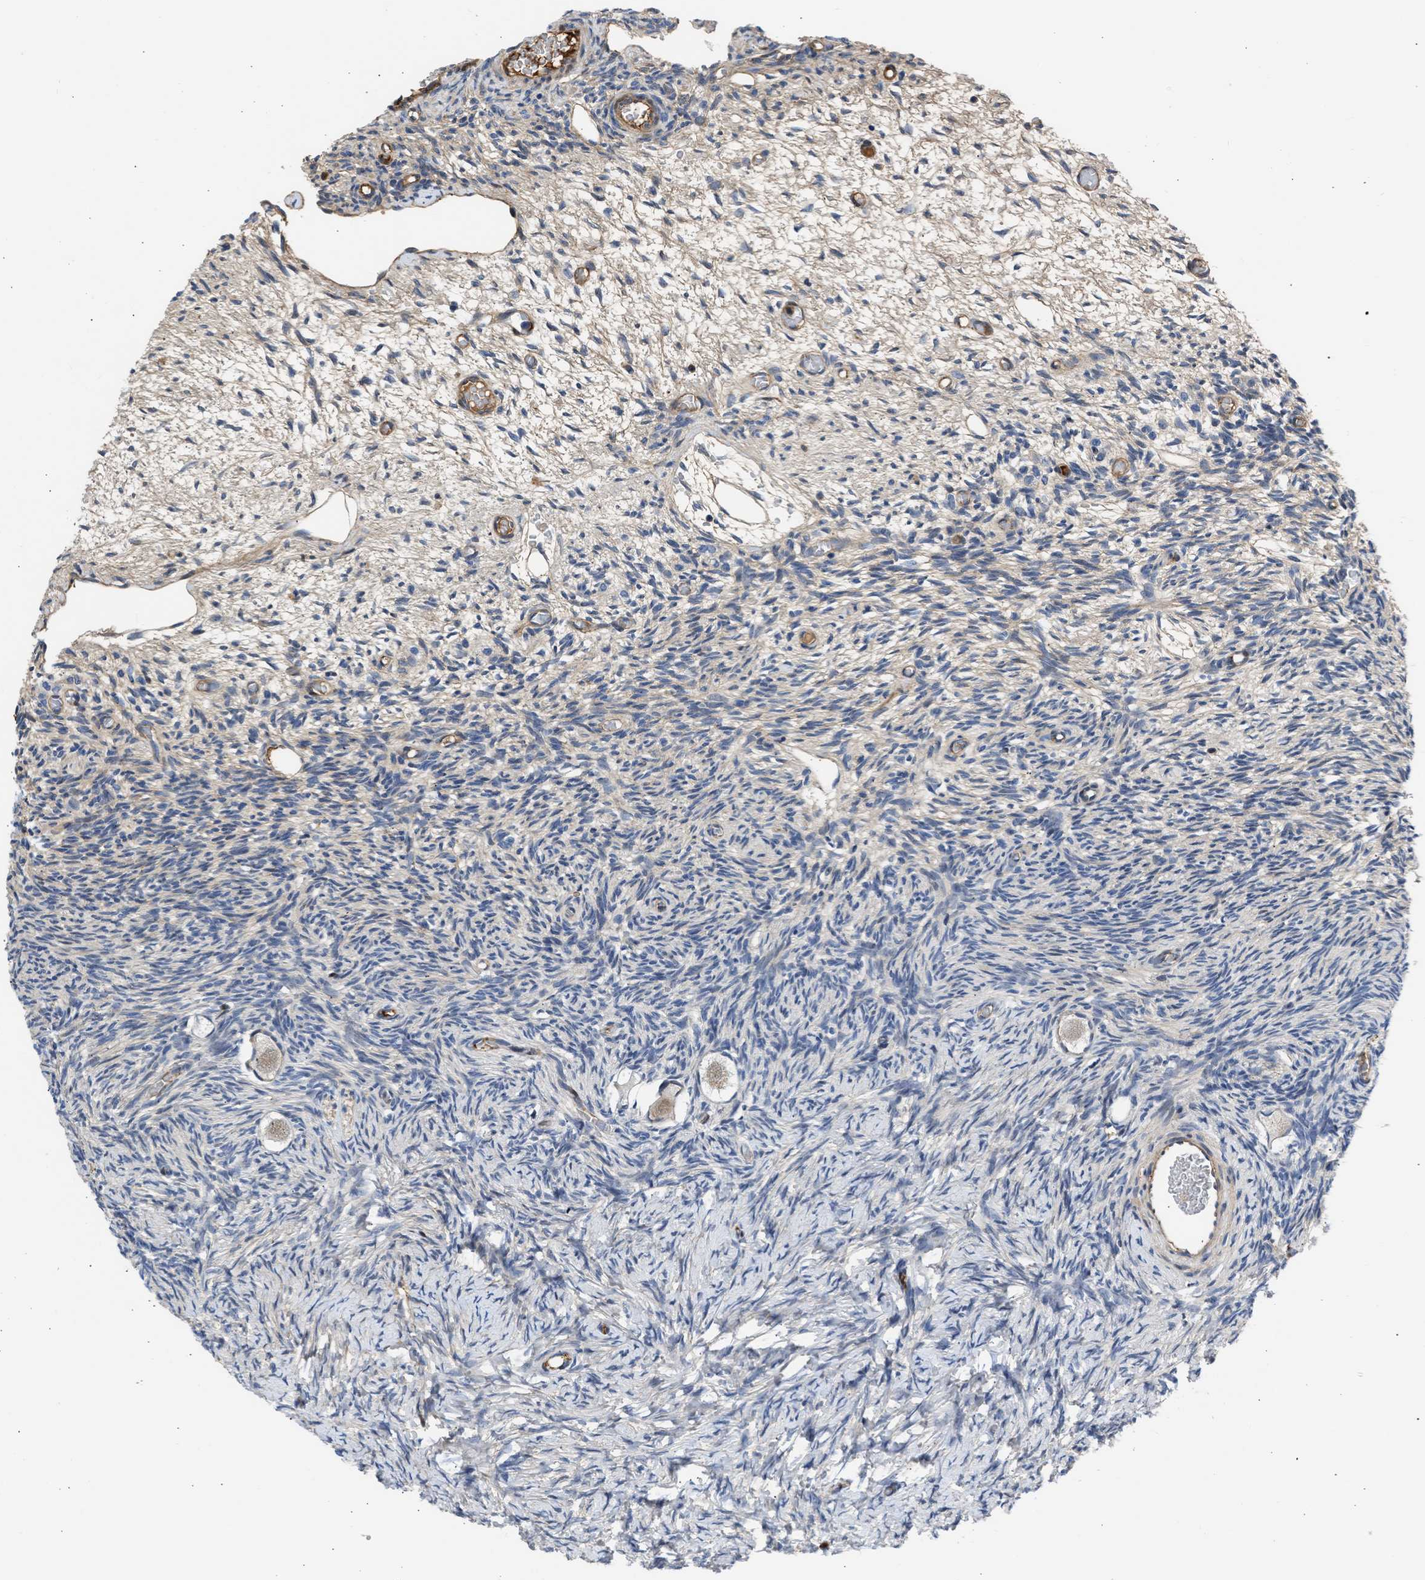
{"staining": {"intensity": "weak", "quantity": "25%-75%", "location": "cytoplasmic/membranous,nuclear"}, "tissue": "ovary", "cell_type": "Follicle cells", "image_type": "normal", "snomed": [{"axis": "morphology", "description": "Normal tissue, NOS"}, {"axis": "topography", "description": "Ovary"}], "caption": "Protein staining shows weak cytoplasmic/membranous,nuclear positivity in about 25%-75% of follicle cells in normal ovary. (DAB (3,3'-diaminobenzidine) IHC with brightfield microscopy, high magnification).", "gene": "MAS1L", "patient": {"sex": "female", "age": 27}}